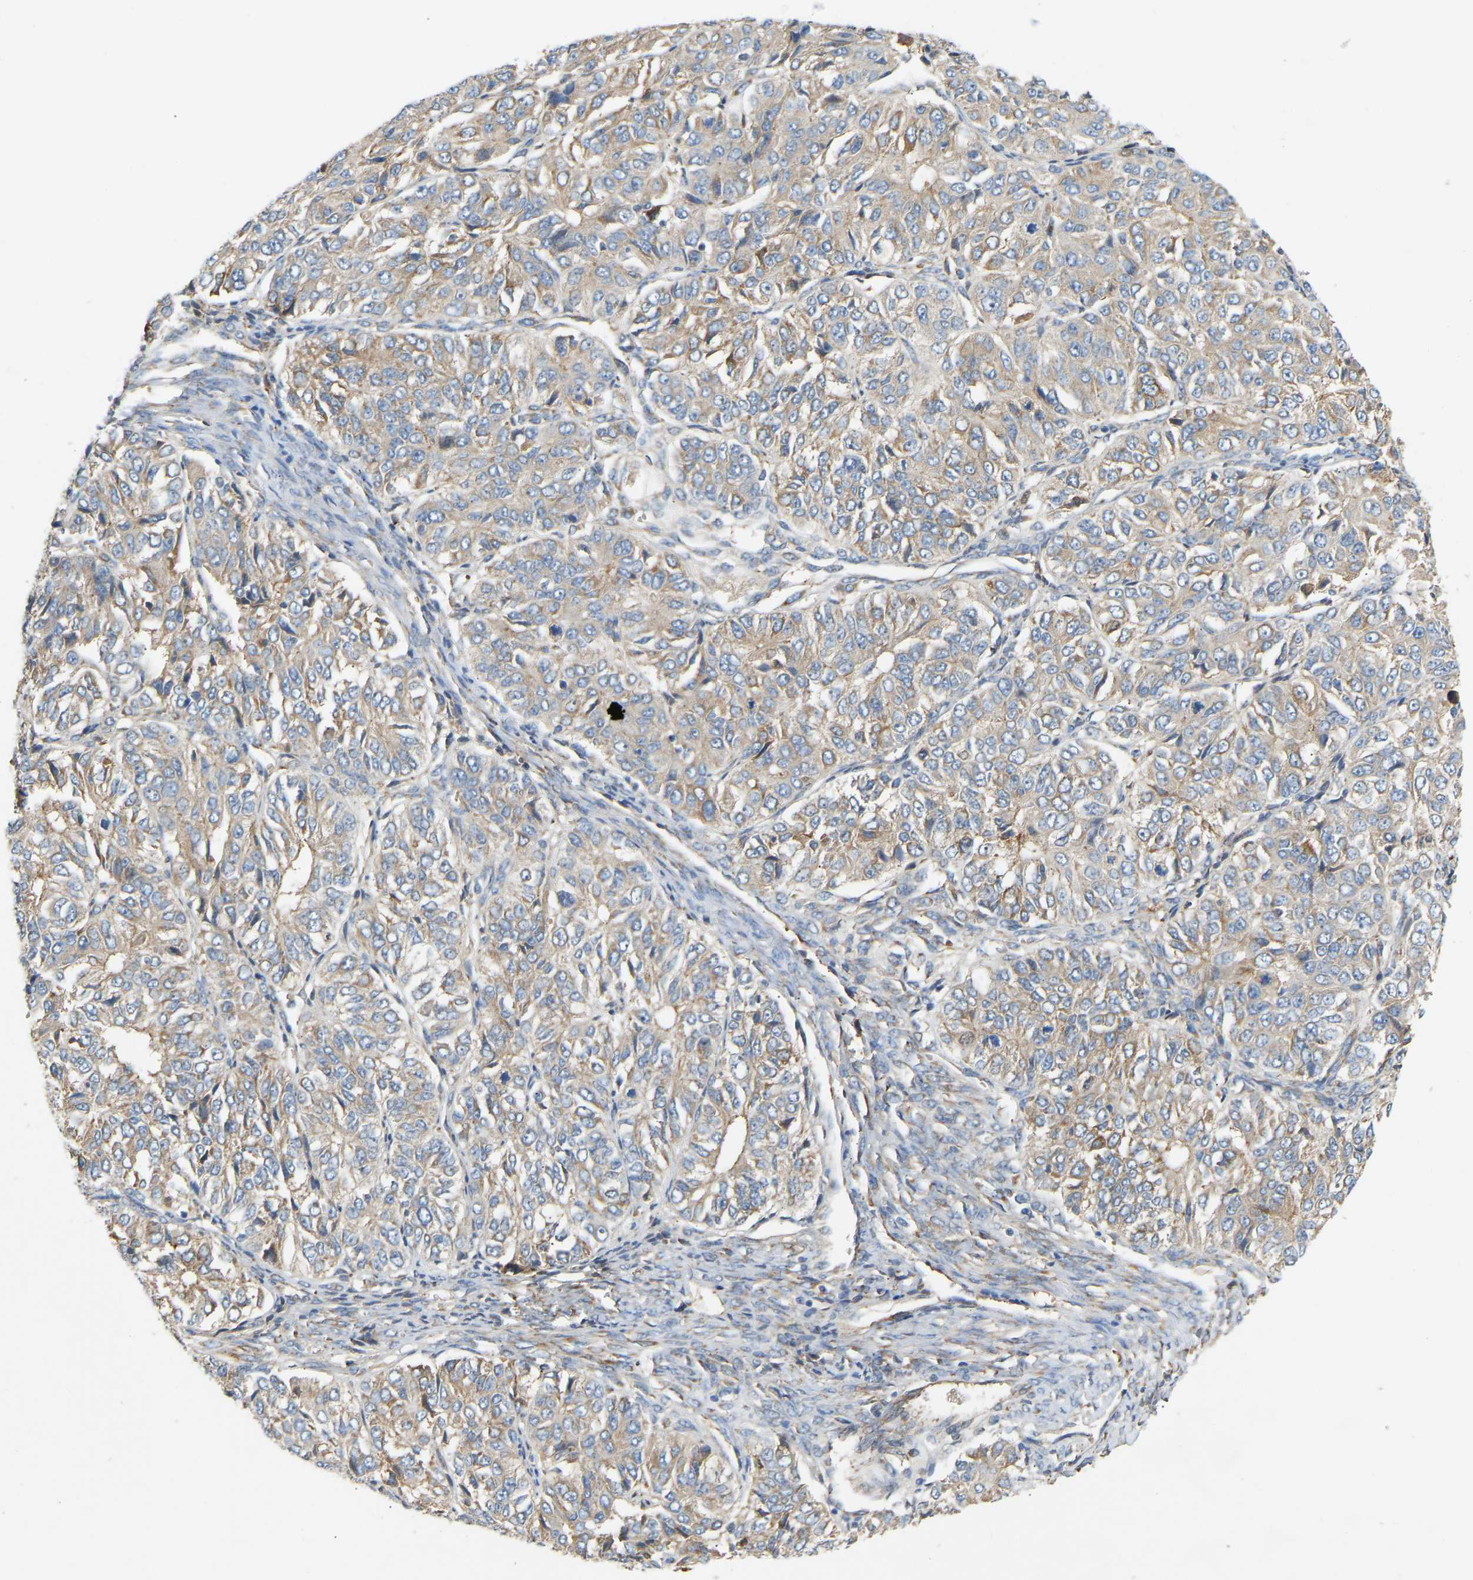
{"staining": {"intensity": "weak", "quantity": "25%-75%", "location": "cytoplasmic/membranous"}, "tissue": "ovarian cancer", "cell_type": "Tumor cells", "image_type": "cancer", "snomed": [{"axis": "morphology", "description": "Carcinoma, endometroid"}, {"axis": "topography", "description": "Ovary"}], "caption": "IHC image of neoplastic tissue: human endometroid carcinoma (ovarian) stained using IHC displays low levels of weak protein expression localized specifically in the cytoplasmic/membranous of tumor cells, appearing as a cytoplasmic/membranous brown color.", "gene": "PTCD1", "patient": {"sex": "female", "age": 51}}